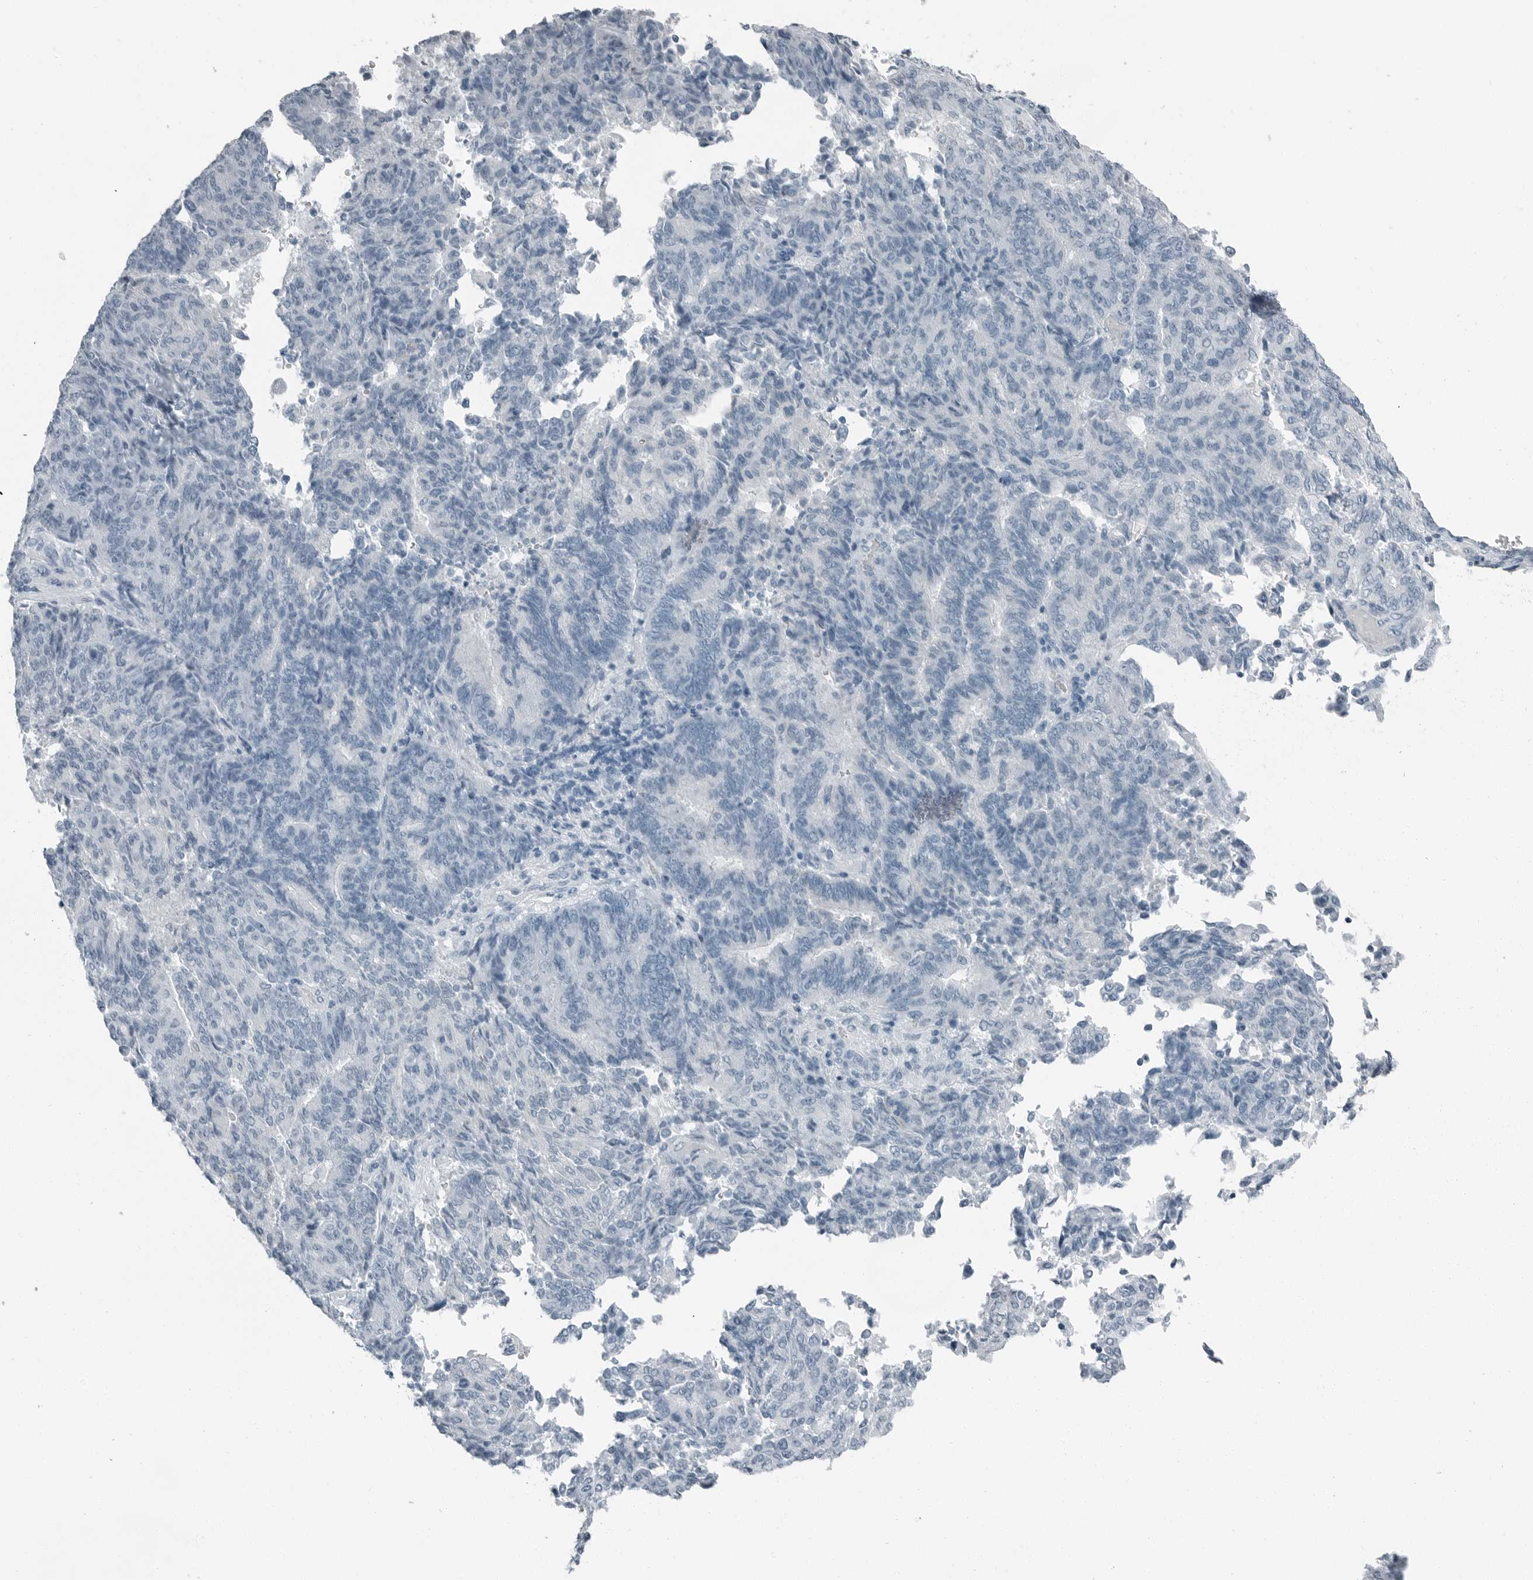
{"staining": {"intensity": "negative", "quantity": "none", "location": "none"}, "tissue": "endometrial cancer", "cell_type": "Tumor cells", "image_type": "cancer", "snomed": [{"axis": "morphology", "description": "Adenocarcinoma, NOS"}, {"axis": "topography", "description": "Endometrium"}], "caption": "An immunohistochemistry histopathology image of endometrial cancer is shown. There is no staining in tumor cells of endometrial cancer.", "gene": "FABP6", "patient": {"sex": "female", "age": 80}}